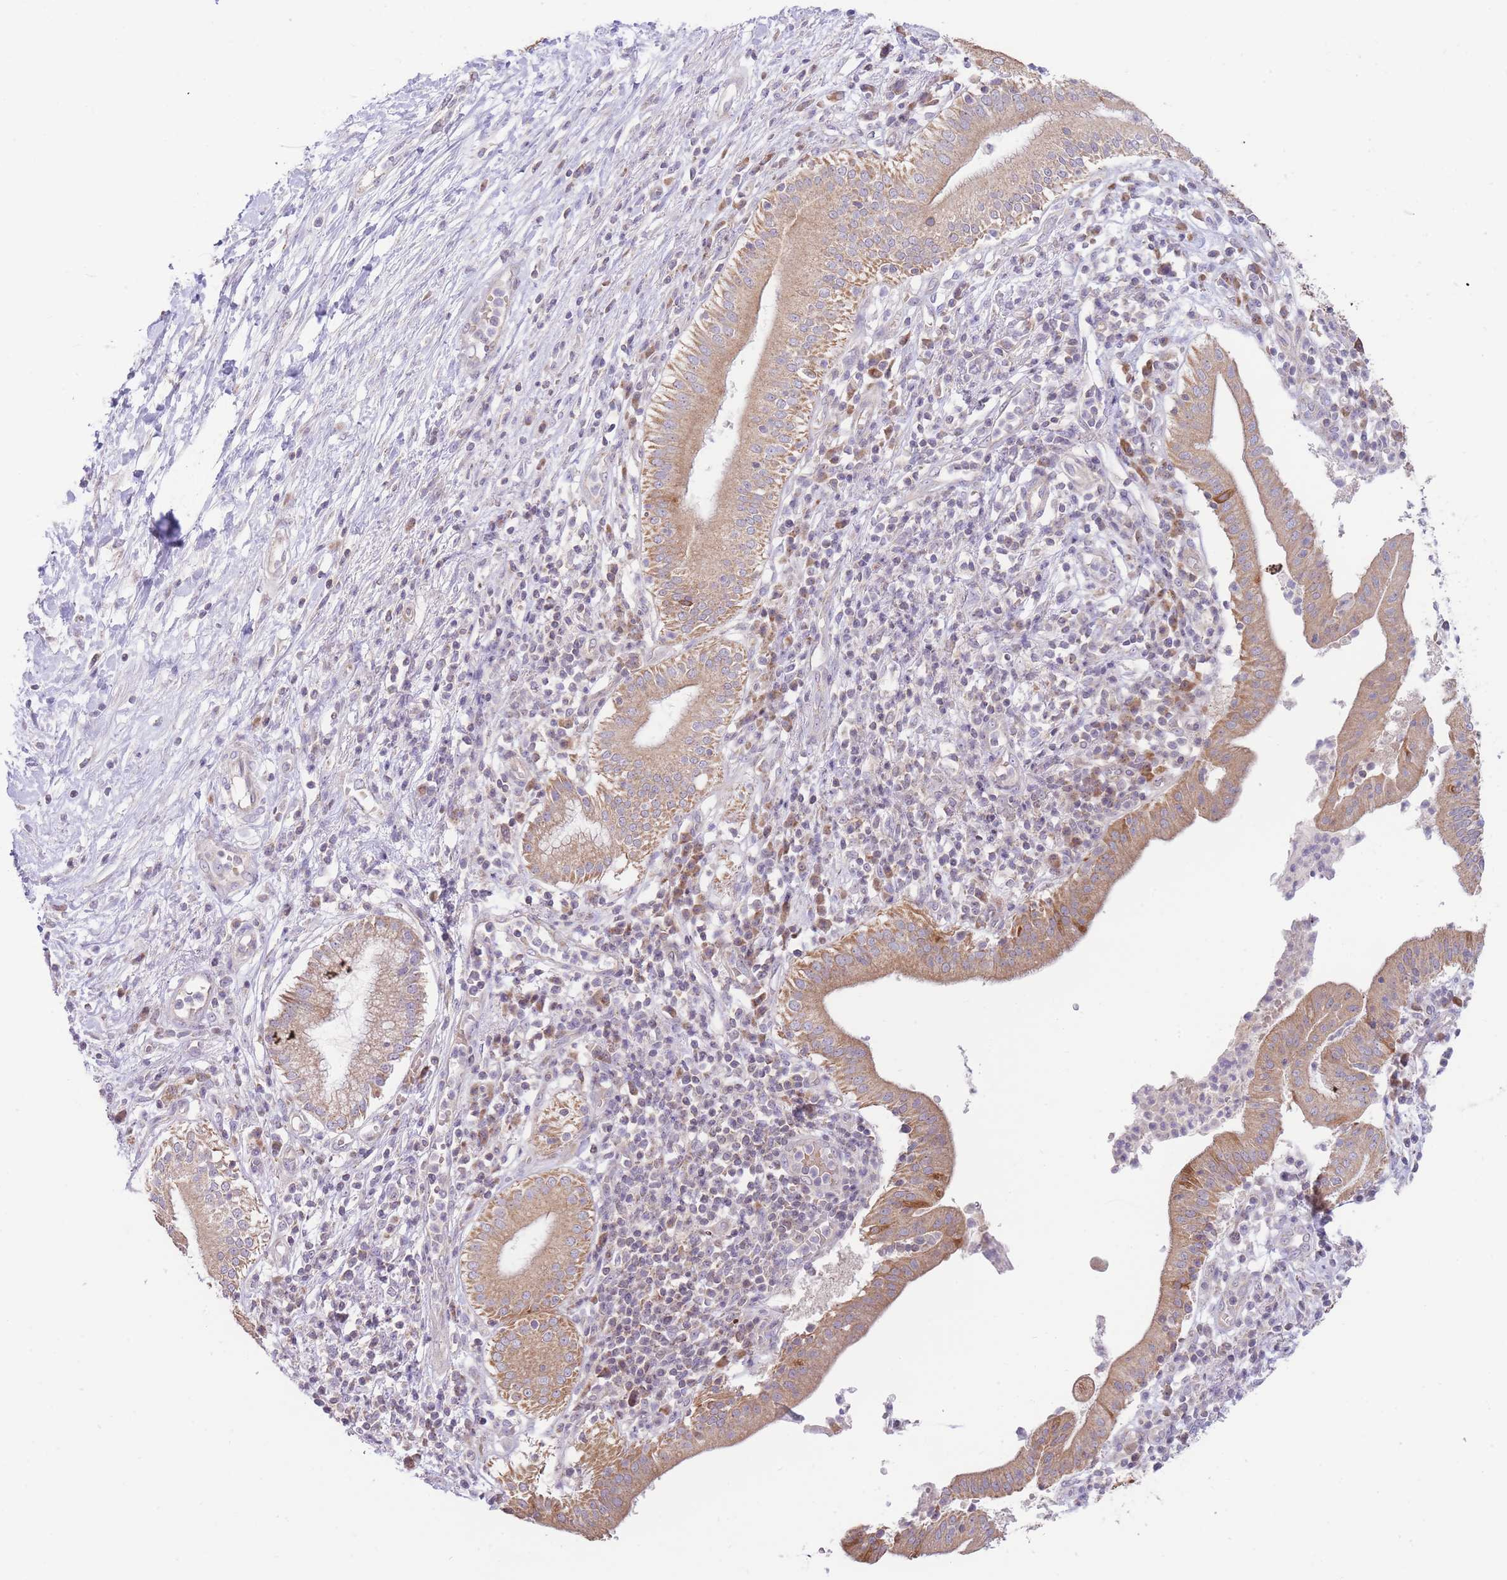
{"staining": {"intensity": "moderate", "quantity": ">75%", "location": "cytoplasmic/membranous"}, "tissue": "pancreatic cancer", "cell_type": "Tumor cells", "image_type": "cancer", "snomed": [{"axis": "morphology", "description": "Adenocarcinoma, NOS"}, {"axis": "topography", "description": "Pancreas"}], "caption": "Tumor cells exhibit moderate cytoplasmic/membranous positivity in approximately >75% of cells in pancreatic adenocarcinoma.", "gene": "BOLA2B", "patient": {"sex": "male", "age": 68}}